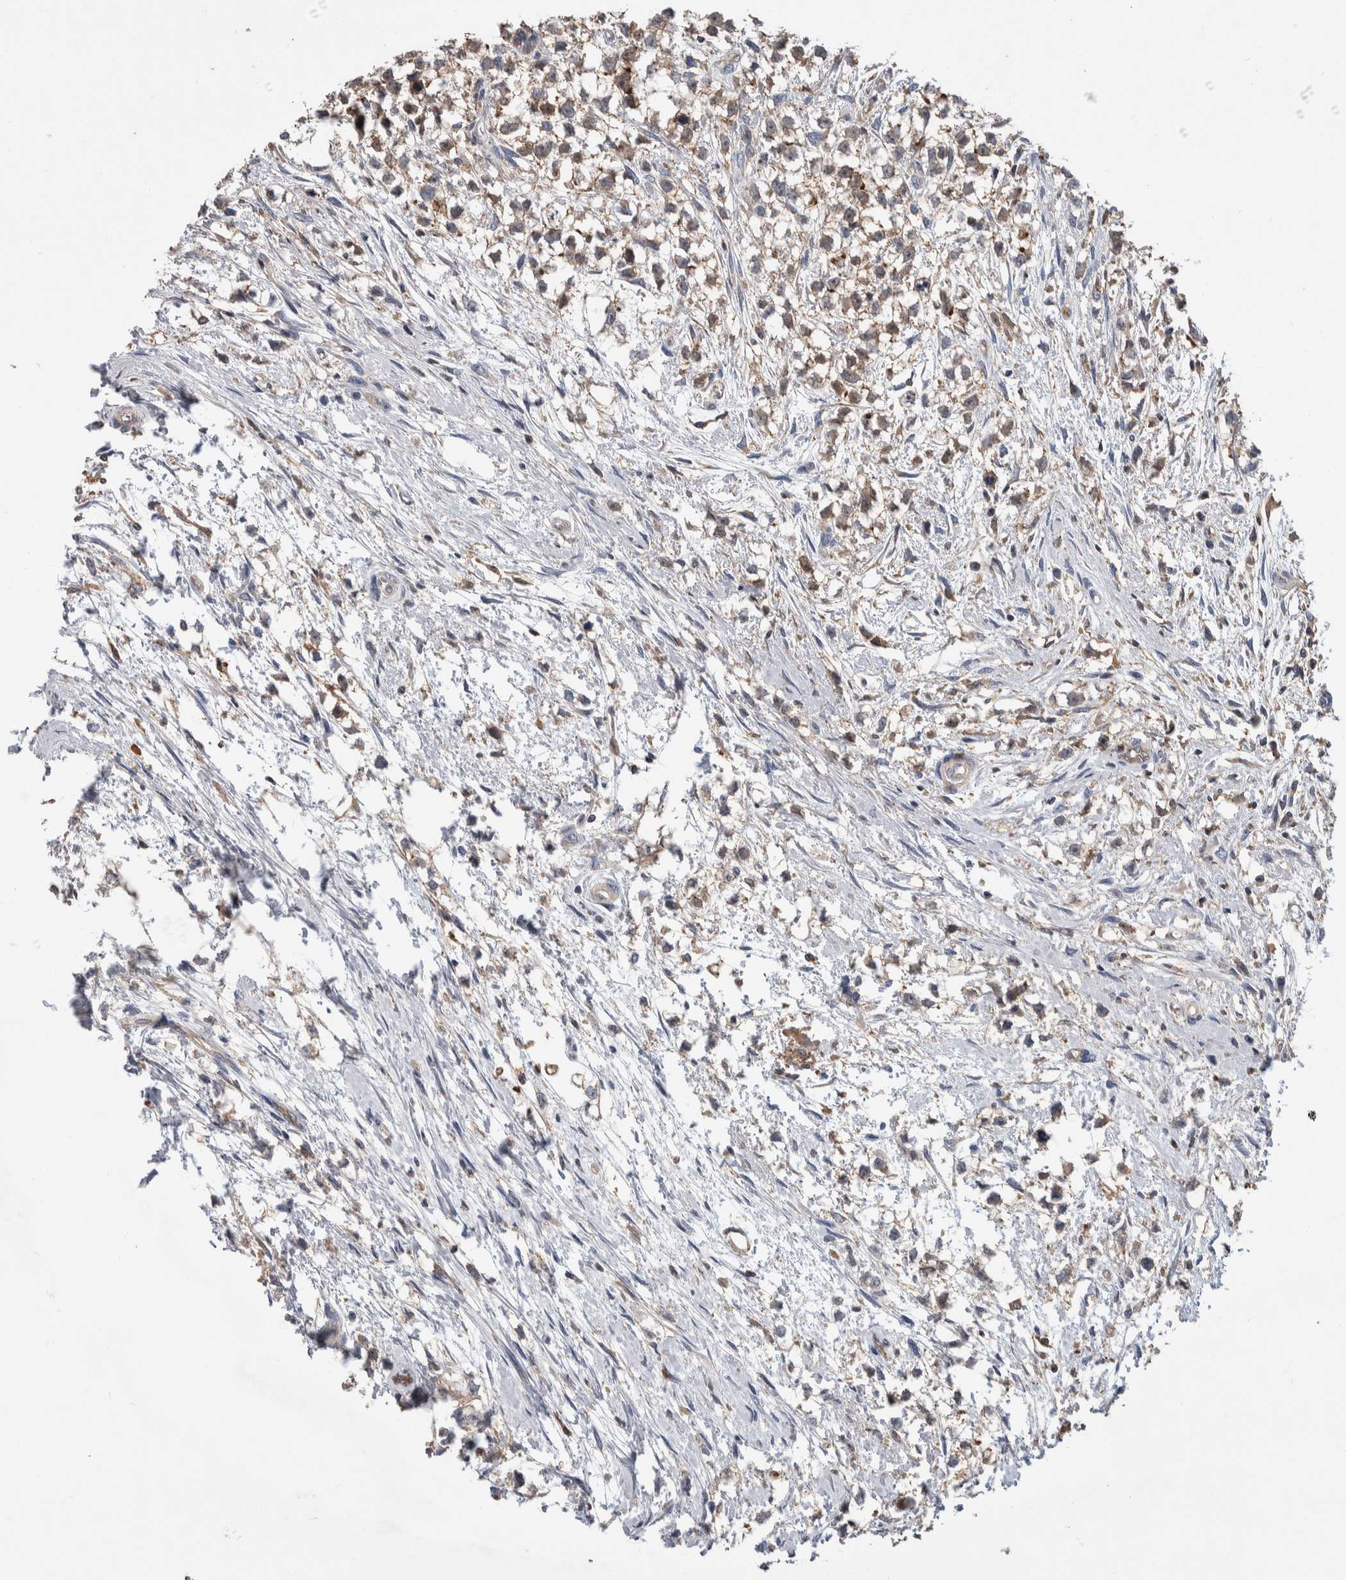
{"staining": {"intensity": "weak", "quantity": "25%-75%", "location": "cytoplasmic/membranous"}, "tissue": "testis cancer", "cell_type": "Tumor cells", "image_type": "cancer", "snomed": [{"axis": "morphology", "description": "Seminoma, NOS"}, {"axis": "morphology", "description": "Carcinoma, Embryonal, NOS"}, {"axis": "topography", "description": "Testis"}], "caption": "Immunohistochemistry photomicrograph of human testis embryonal carcinoma stained for a protein (brown), which reveals low levels of weak cytoplasmic/membranous staining in approximately 25%-75% of tumor cells.", "gene": "SDCBP", "patient": {"sex": "male", "age": 51}}